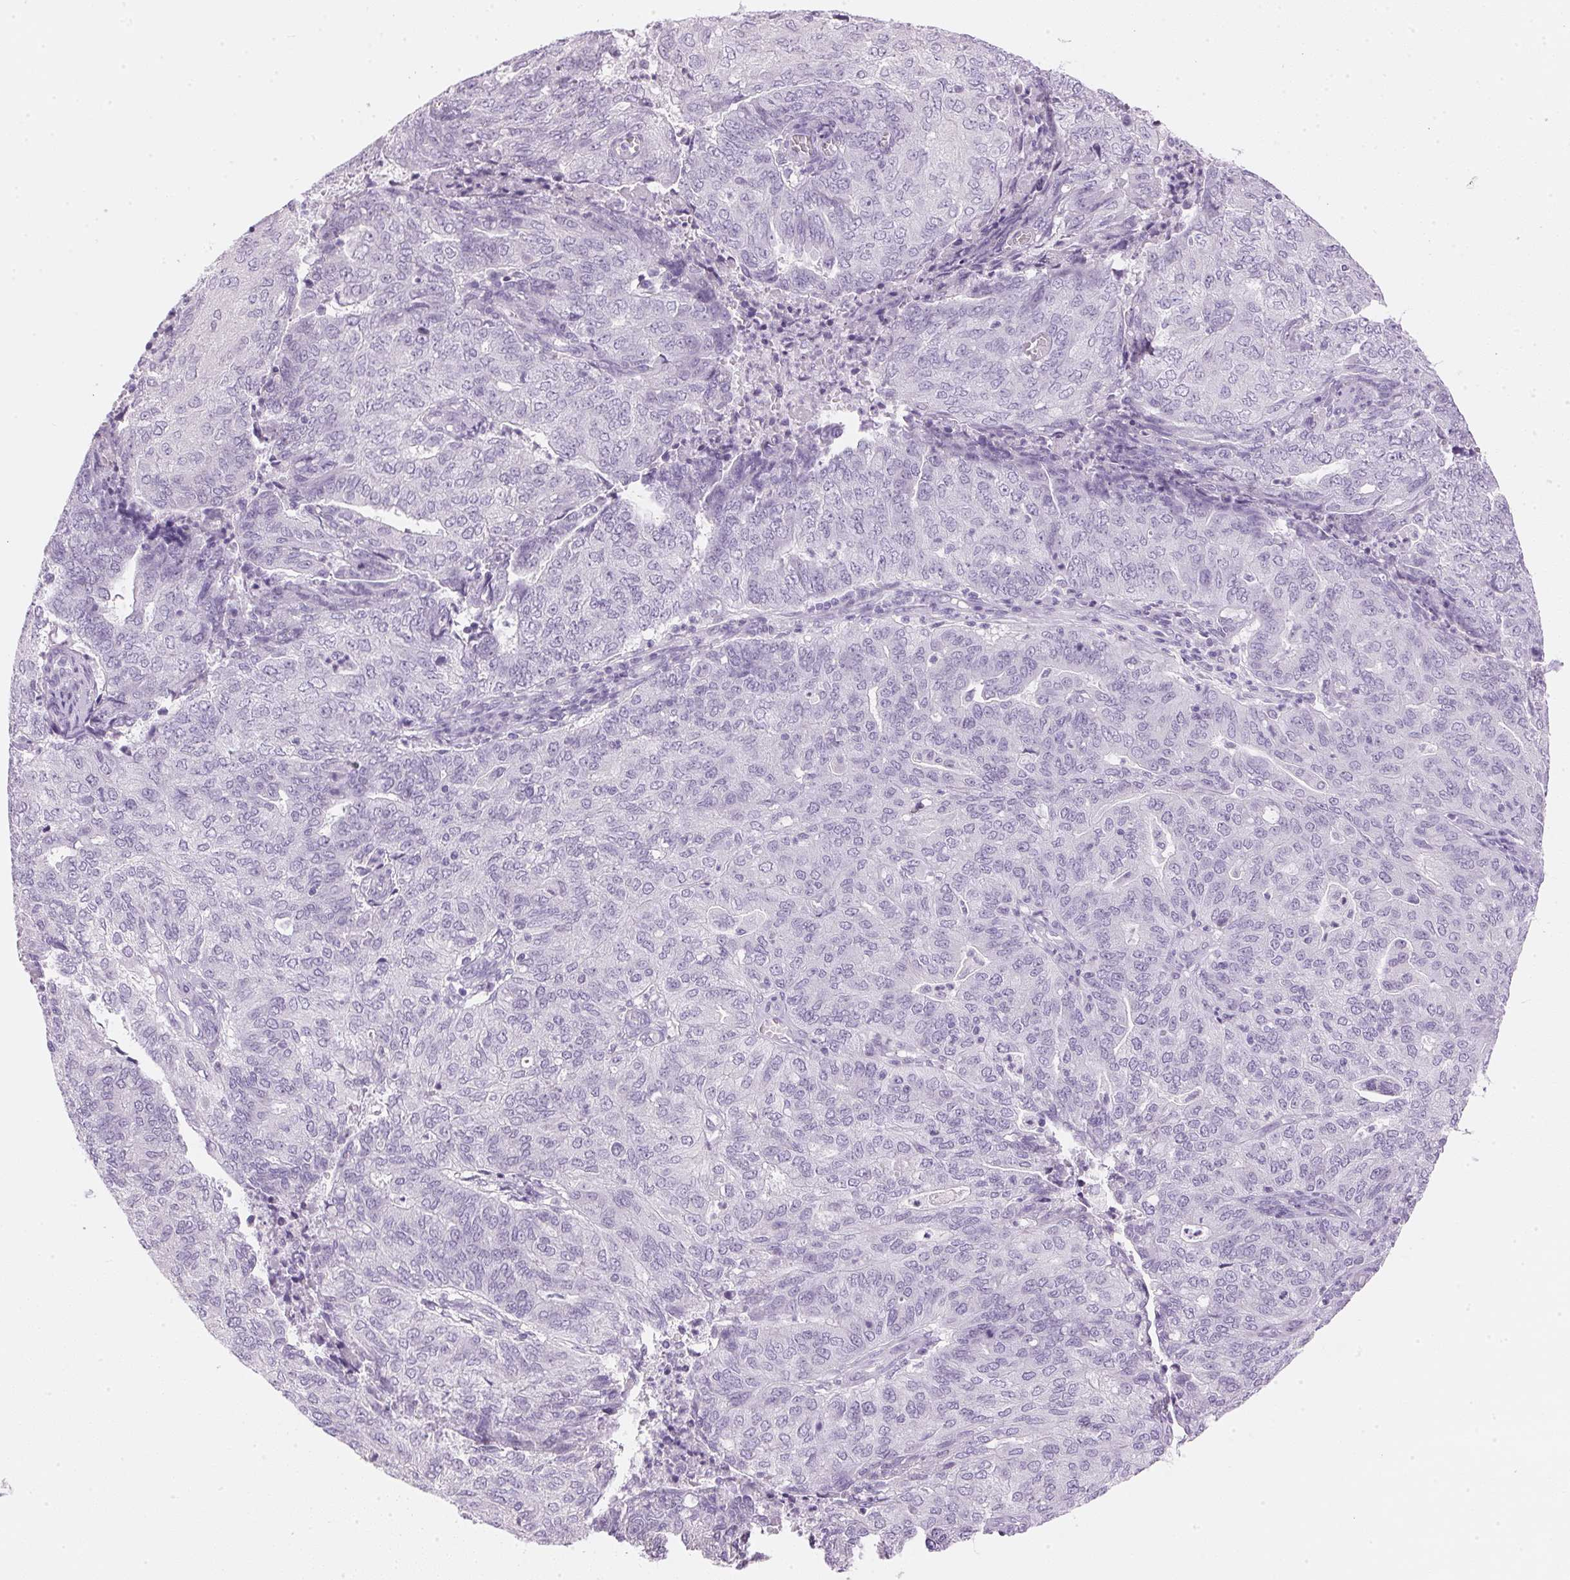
{"staining": {"intensity": "negative", "quantity": "none", "location": "none"}, "tissue": "endometrial cancer", "cell_type": "Tumor cells", "image_type": "cancer", "snomed": [{"axis": "morphology", "description": "Adenocarcinoma, NOS"}, {"axis": "topography", "description": "Endometrium"}], "caption": "DAB immunohistochemical staining of human endometrial cancer (adenocarcinoma) demonstrates no significant staining in tumor cells.", "gene": "IGFBP1", "patient": {"sex": "female", "age": 82}}